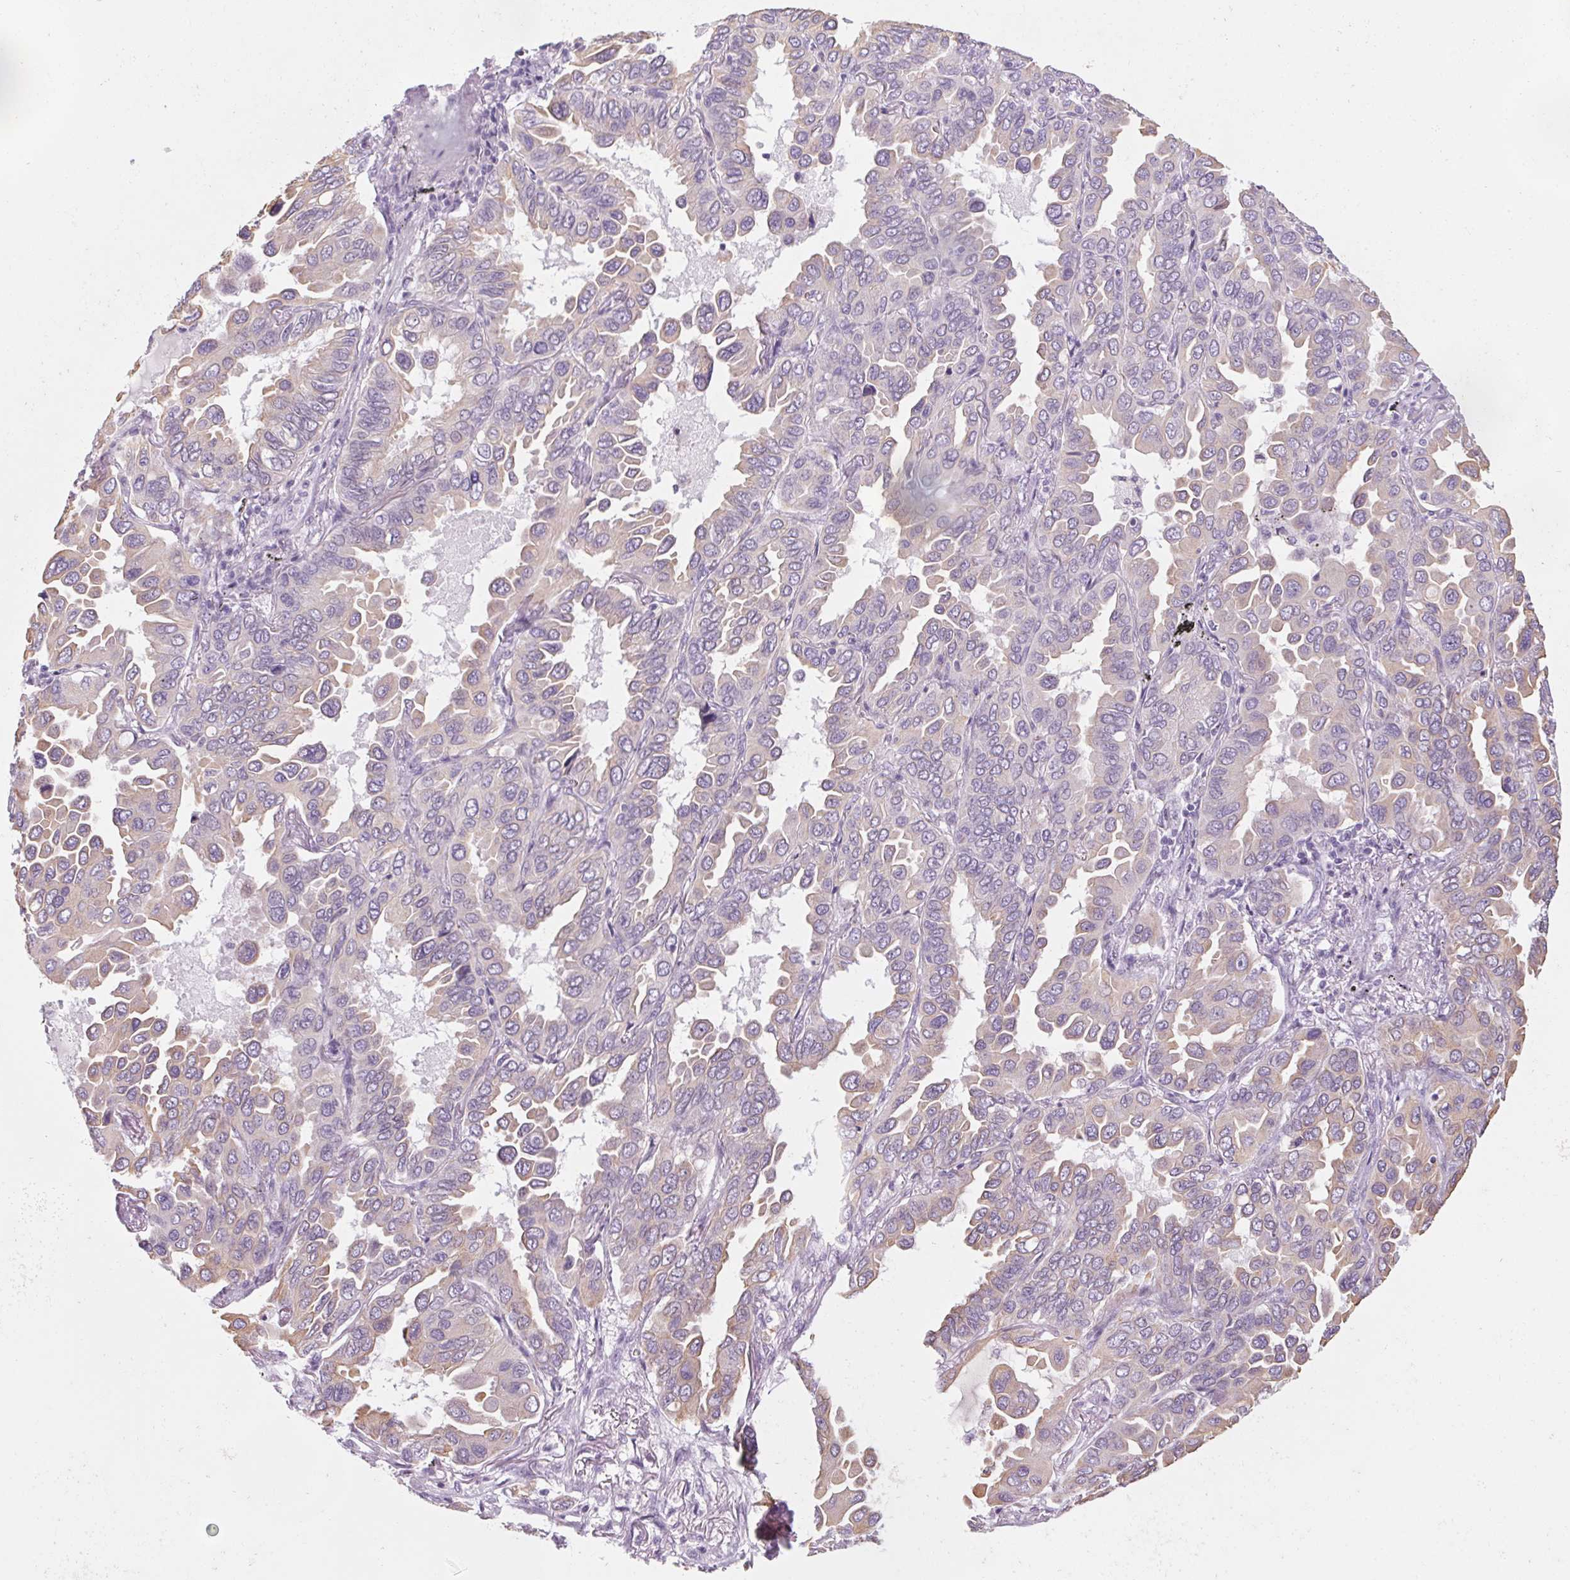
{"staining": {"intensity": "weak", "quantity": "<25%", "location": "cytoplasmic/membranous"}, "tissue": "lung cancer", "cell_type": "Tumor cells", "image_type": "cancer", "snomed": [{"axis": "morphology", "description": "Adenocarcinoma, NOS"}, {"axis": "topography", "description": "Lung"}], "caption": "Human lung cancer (adenocarcinoma) stained for a protein using IHC reveals no expression in tumor cells.", "gene": "RPTN", "patient": {"sex": "male", "age": 64}}